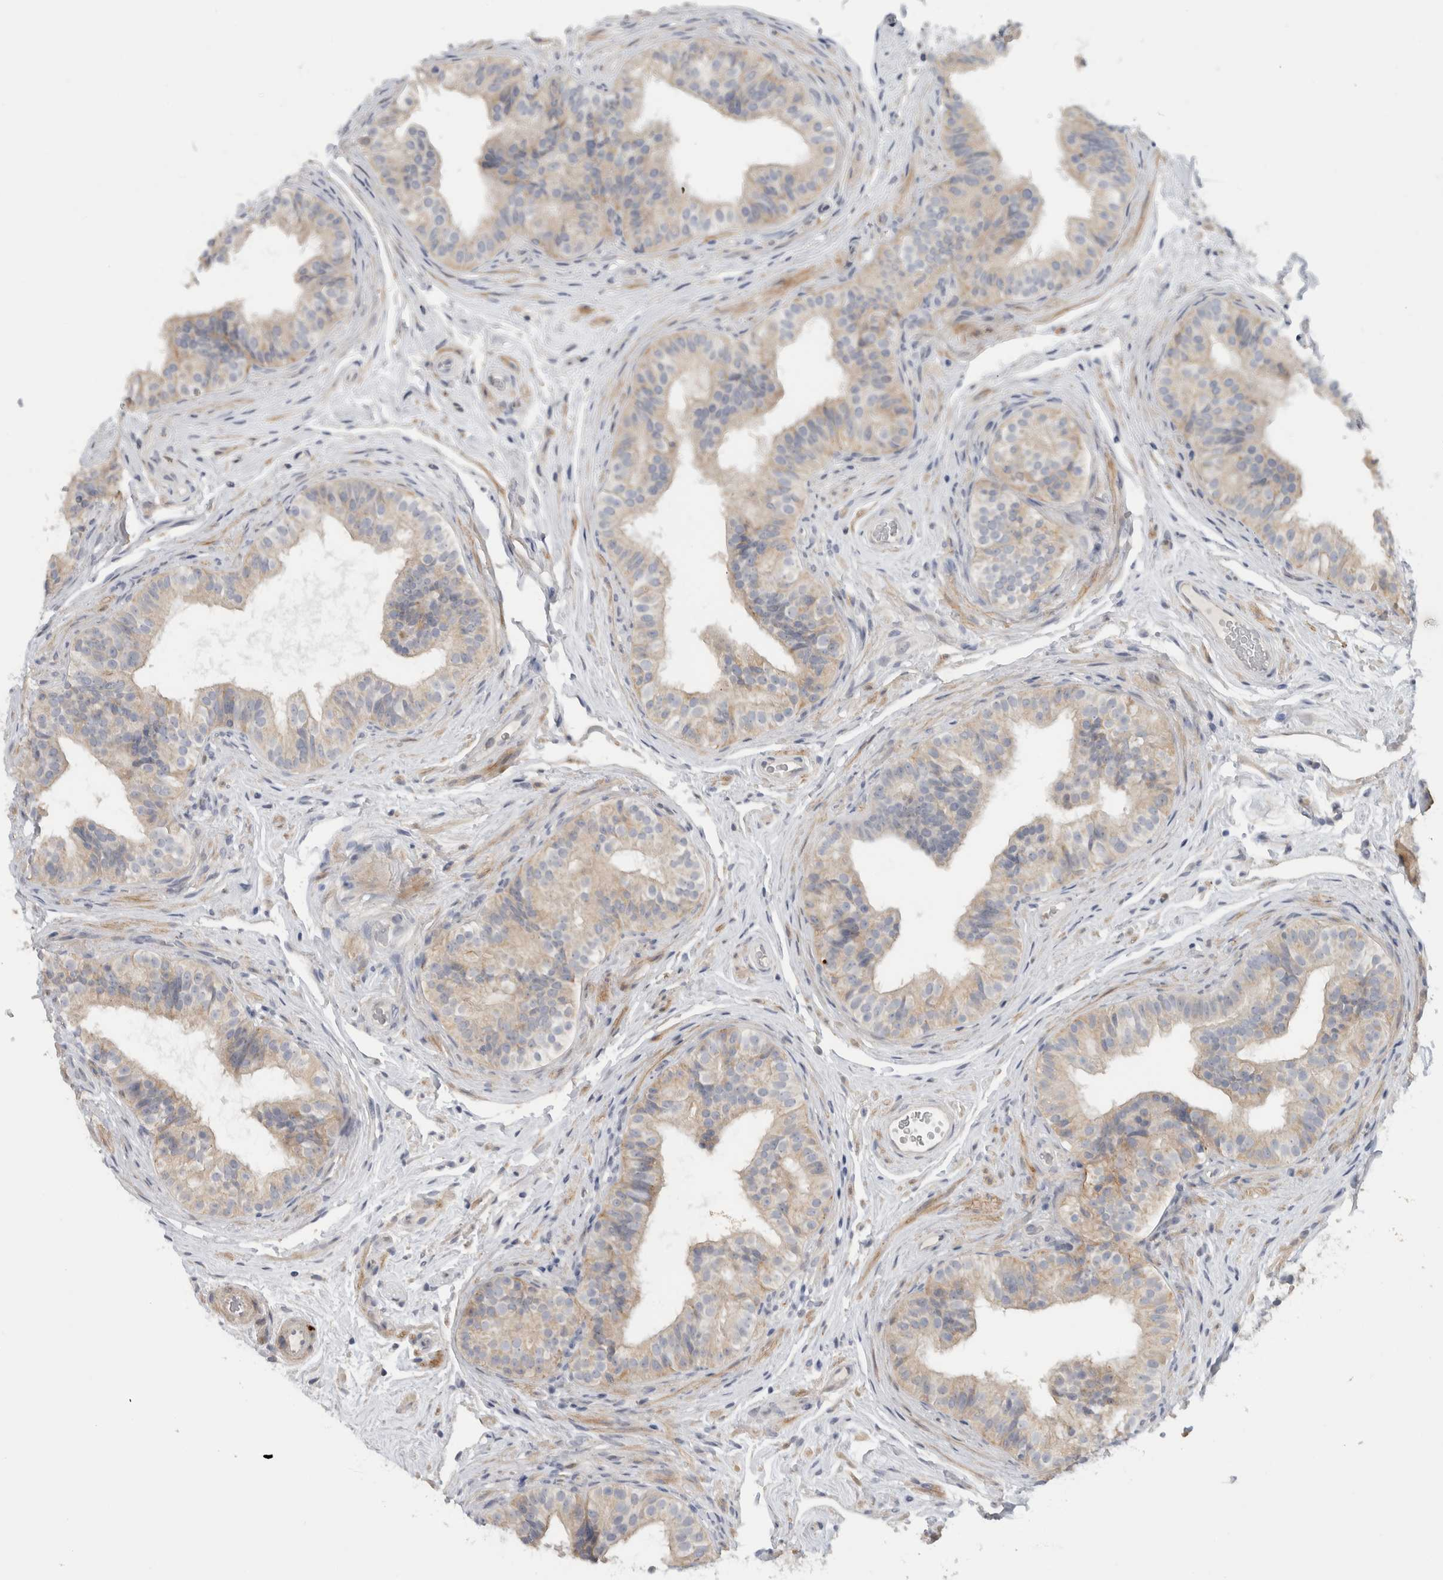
{"staining": {"intensity": "weak", "quantity": ">75%", "location": "cytoplasmic/membranous"}, "tissue": "epididymis", "cell_type": "Glandular cells", "image_type": "normal", "snomed": [{"axis": "morphology", "description": "Normal tissue, NOS"}, {"axis": "topography", "description": "Epididymis"}], "caption": "IHC staining of unremarkable epididymis, which reveals low levels of weak cytoplasmic/membranous expression in approximately >75% of glandular cells indicating weak cytoplasmic/membranous protein staining. The staining was performed using DAB (brown) for protein detection and nuclei were counterstained in hematoxylin (blue).", "gene": "MGAT1", "patient": {"sex": "male", "age": 49}}